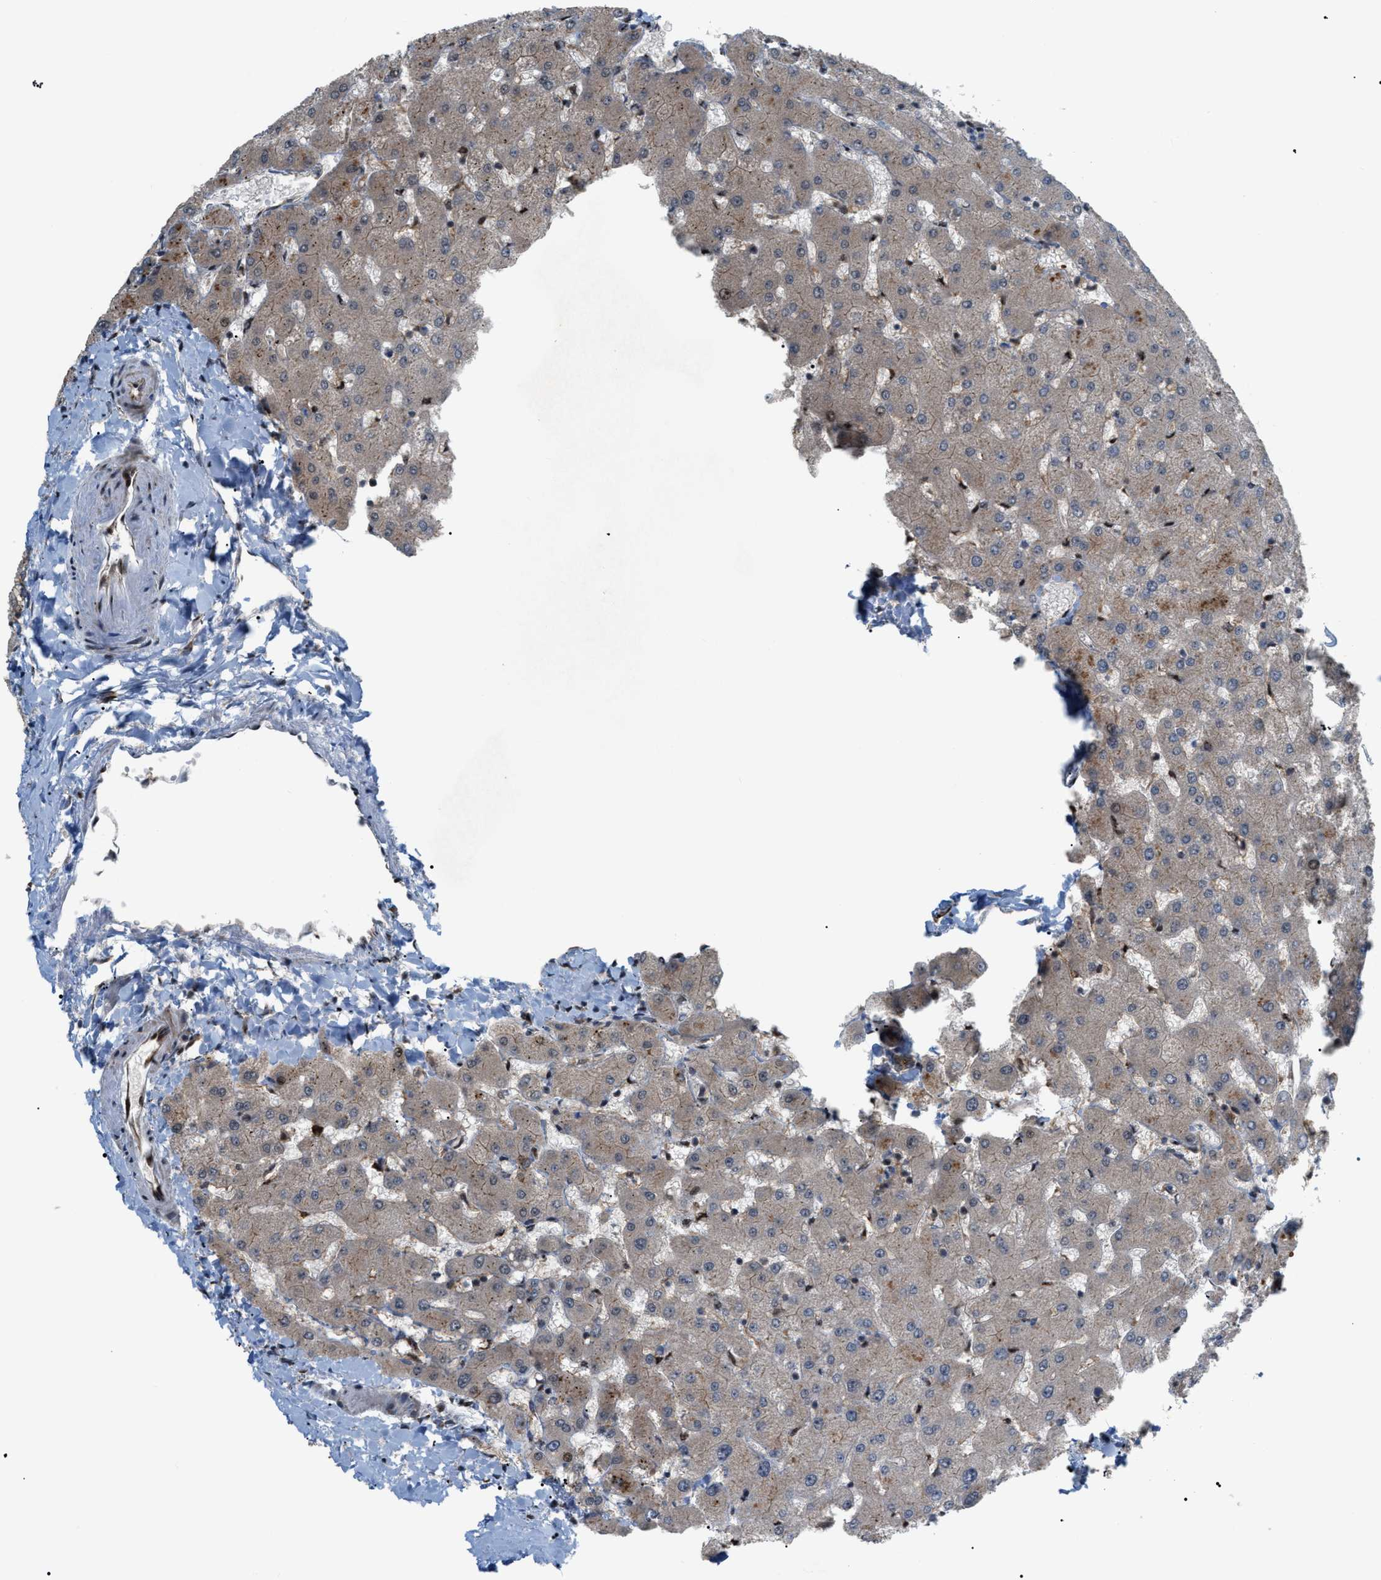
{"staining": {"intensity": "weak", "quantity": ">75%", "location": "cytoplasmic/membranous"}, "tissue": "liver", "cell_type": "Cholangiocytes", "image_type": "normal", "snomed": [{"axis": "morphology", "description": "Normal tissue, NOS"}, {"axis": "topography", "description": "Liver"}], "caption": "The histopathology image shows staining of unremarkable liver, revealing weak cytoplasmic/membranous protein positivity (brown color) within cholangiocytes. (Brightfield microscopy of DAB IHC at high magnification).", "gene": "RFFL", "patient": {"sex": "female", "age": 63}}